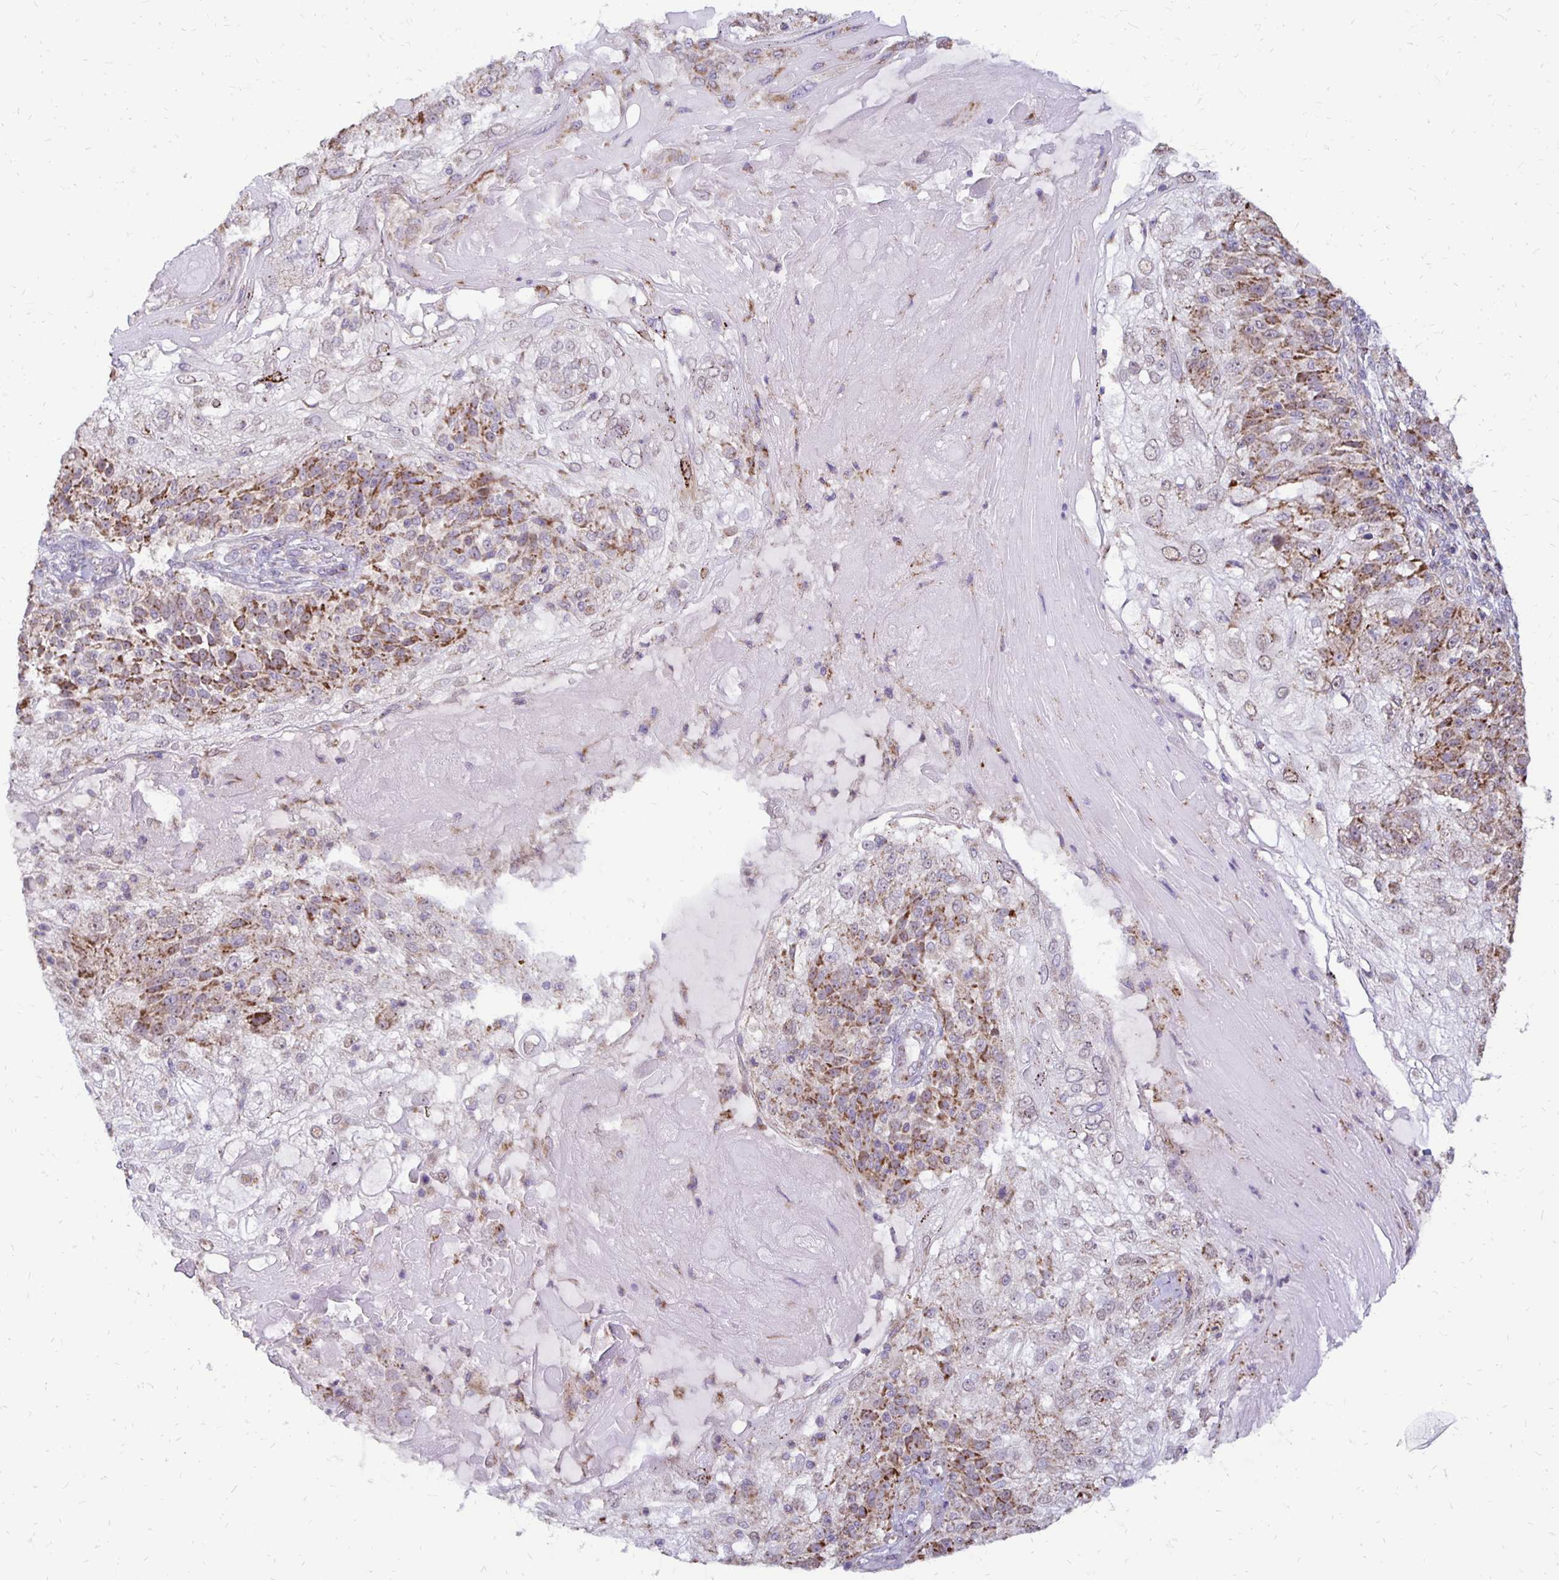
{"staining": {"intensity": "moderate", "quantity": "25%-75%", "location": "cytoplasmic/membranous"}, "tissue": "skin cancer", "cell_type": "Tumor cells", "image_type": "cancer", "snomed": [{"axis": "morphology", "description": "Normal tissue, NOS"}, {"axis": "morphology", "description": "Squamous cell carcinoma, NOS"}, {"axis": "topography", "description": "Skin"}], "caption": "This is a photomicrograph of IHC staining of skin cancer, which shows moderate positivity in the cytoplasmic/membranous of tumor cells.", "gene": "IER3", "patient": {"sex": "female", "age": 83}}